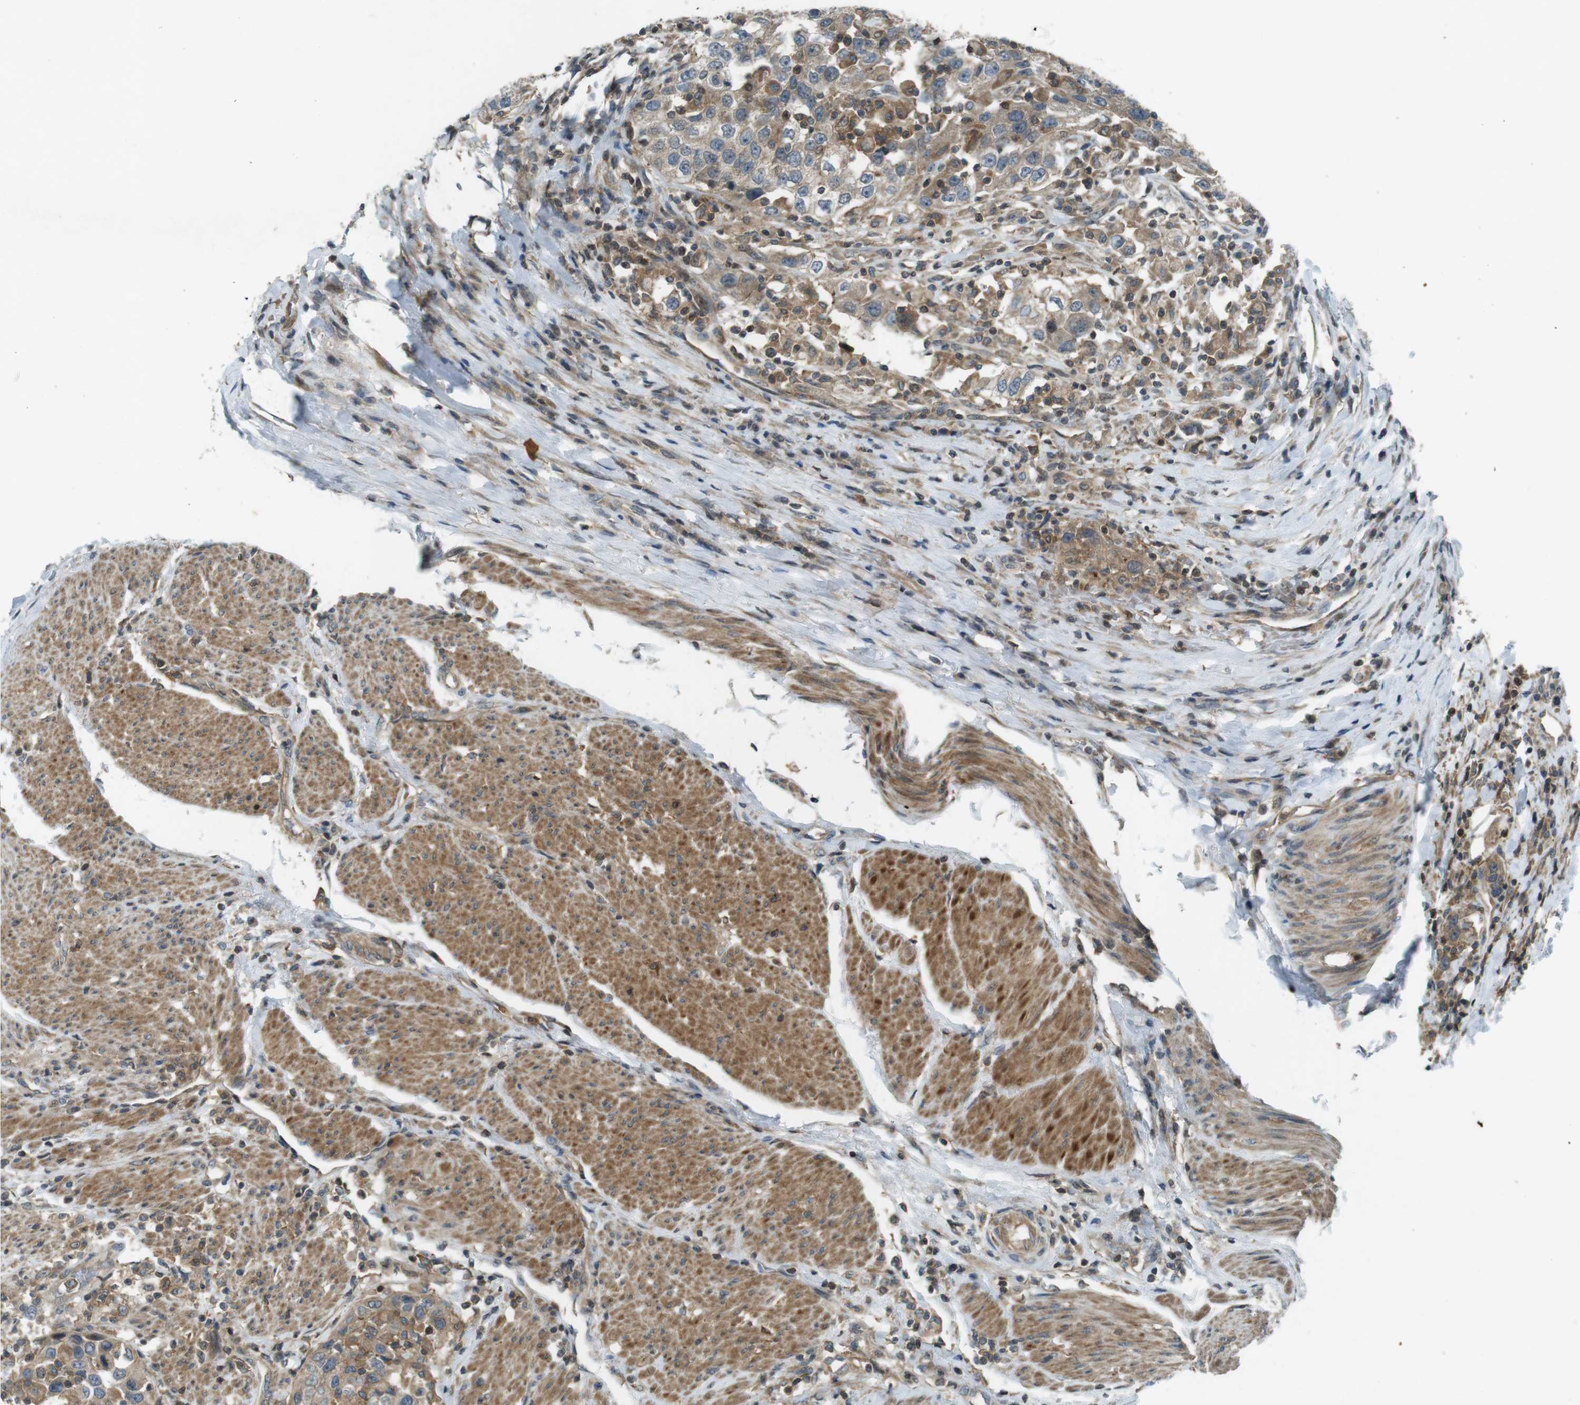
{"staining": {"intensity": "weak", "quantity": ">75%", "location": "cytoplasmic/membranous"}, "tissue": "urothelial cancer", "cell_type": "Tumor cells", "image_type": "cancer", "snomed": [{"axis": "morphology", "description": "Urothelial carcinoma, High grade"}, {"axis": "topography", "description": "Urinary bladder"}], "caption": "Urothelial cancer stained with immunohistochemistry exhibits weak cytoplasmic/membranous expression in about >75% of tumor cells. (DAB (3,3'-diaminobenzidine) IHC with brightfield microscopy, high magnification).", "gene": "ZYX", "patient": {"sex": "female", "age": 80}}